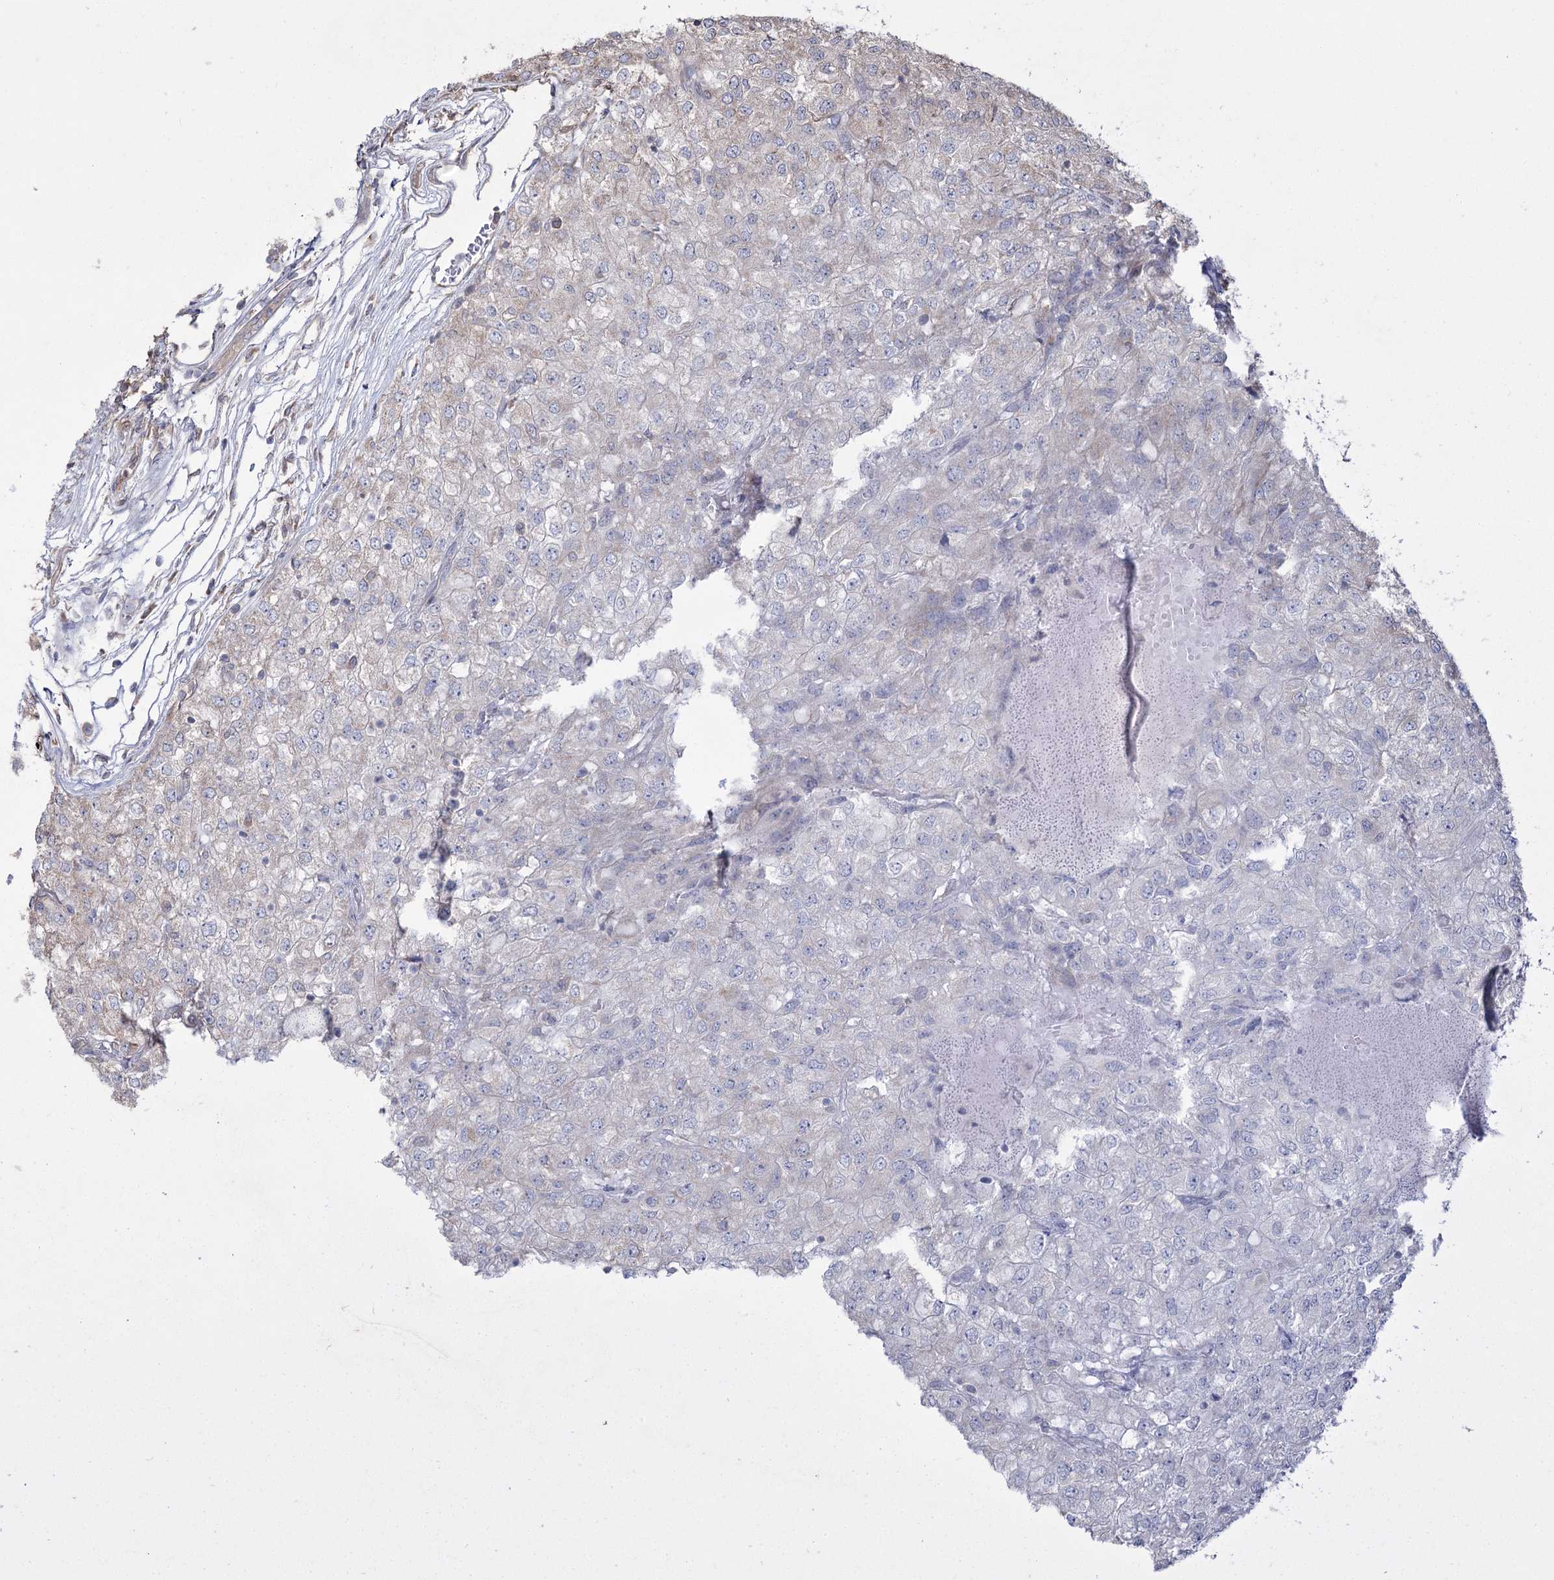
{"staining": {"intensity": "weak", "quantity": "25%-75%", "location": "cytoplasmic/membranous"}, "tissue": "renal cancer", "cell_type": "Tumor cells", "image_type": "cancer", "snomed": [{"axis": "morphology", "description": "Adenocarcinoma, NOS"}, {"axis": "topography", "description": "Kidney"}], "caption": "This micrograph demonstrates renal cancer stained with IHC to label a protein in brown. The cytoplasmic/membranous of tumor cells show weak positivity for the protein. Nuclei are counter-stained blue.", "gene": "SH3TC1", "patient": {"sex": "female", "age": 54}}